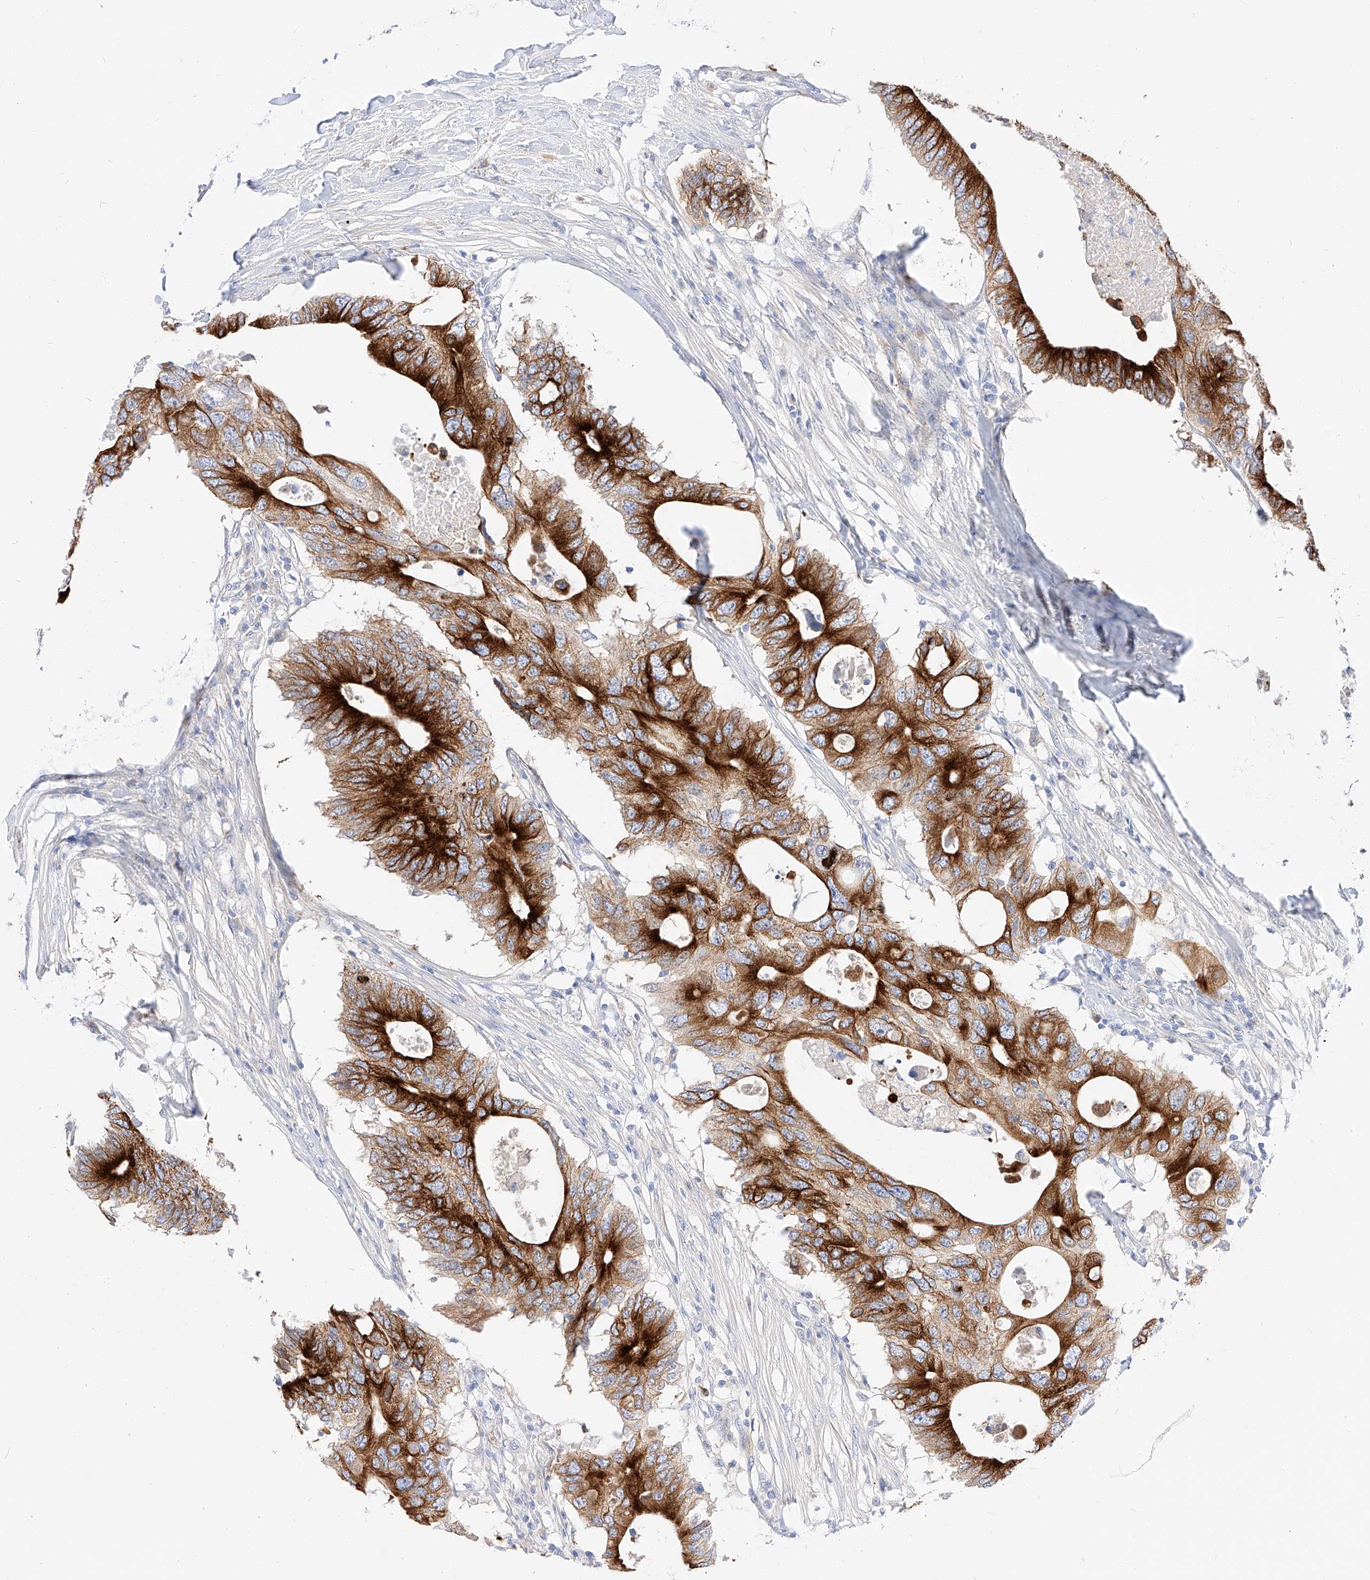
{"staining": {"intensity": "strong", "quantity": ">75%", "location": "cytoplasmic/membranous"}, "tissue": "colorectal cancer", "cell_type": "Tumor cells", "image_type": "cancer", "snomed": [{"axis": "morphology", "description": "Adenocarcinoma, NOS"}, {"axis": "topography", "description": "Colon"}], "caption": "The photomicrograph demonstrates a brown stain indicating the presence of a protein in the cytoplasmic/membranous of tumor cells in adenocarcinoma (colorectal). The staining is performed using DAB brown chromogen to label protein expression. The nuclei are counter-stained blue using hematoxylin.", "gene": "MAP7", "patient": {"sex": "male", "age": 71}}